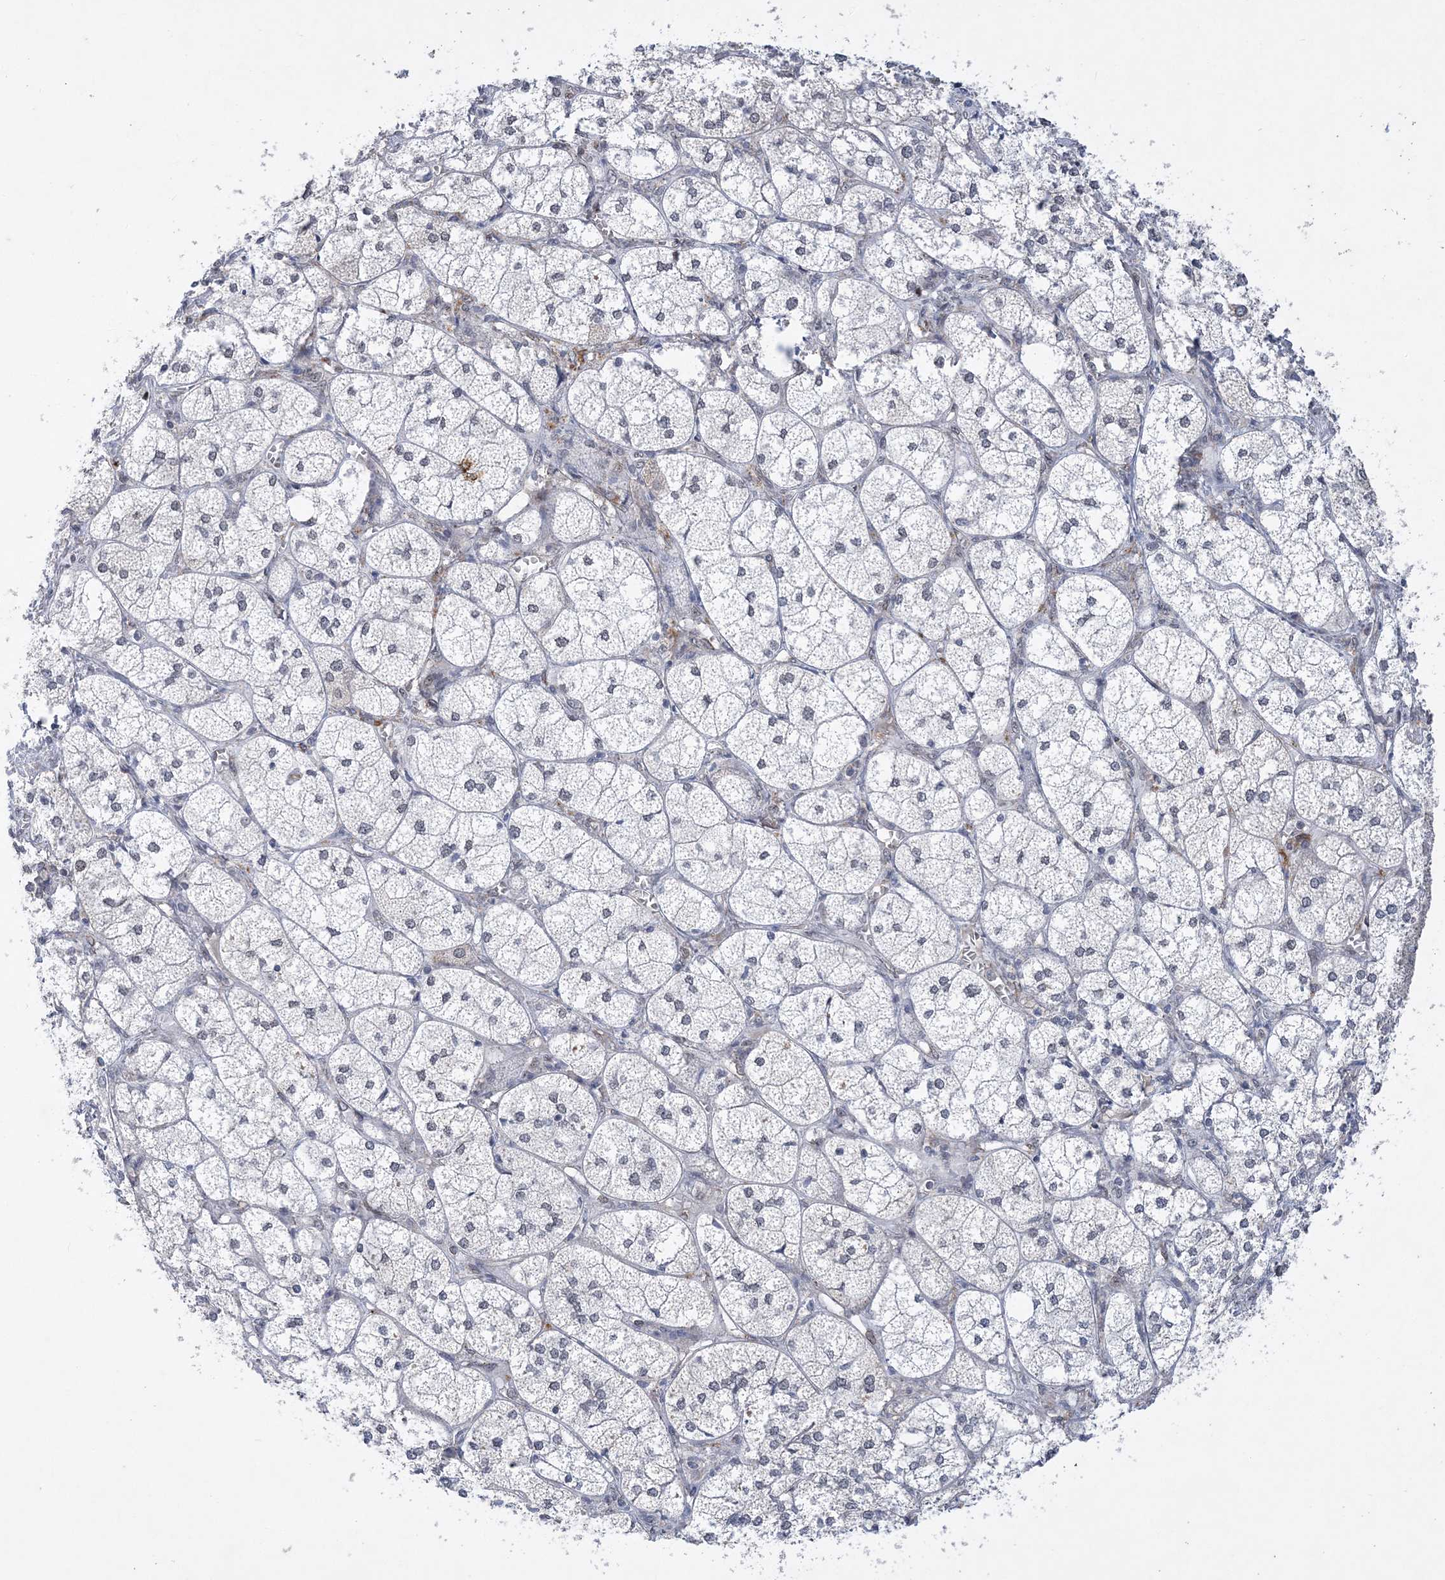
{"staining": {"intensity": "weak", "quantity": "<25%", "location": "nuclear"}, "tissue": "adrenal gland", "cell_type": "Glandular cells", "image_type": "normal", "snomed": [{"axis": "morphology", "description": "Normal tissue, NOS"}, {"axis": "topography", "description": "Adrenal gland"}], "caption": "A high-resolution photomicrograph shows immunohistochemistry (IHC) staining of benign adrenal gland, which demonstrates no significant expression in glandular cells. (DAB IHC with hematoxylin counter stain).", "gene": "WAC", "patient": {"sex": "female", "age": 61}}